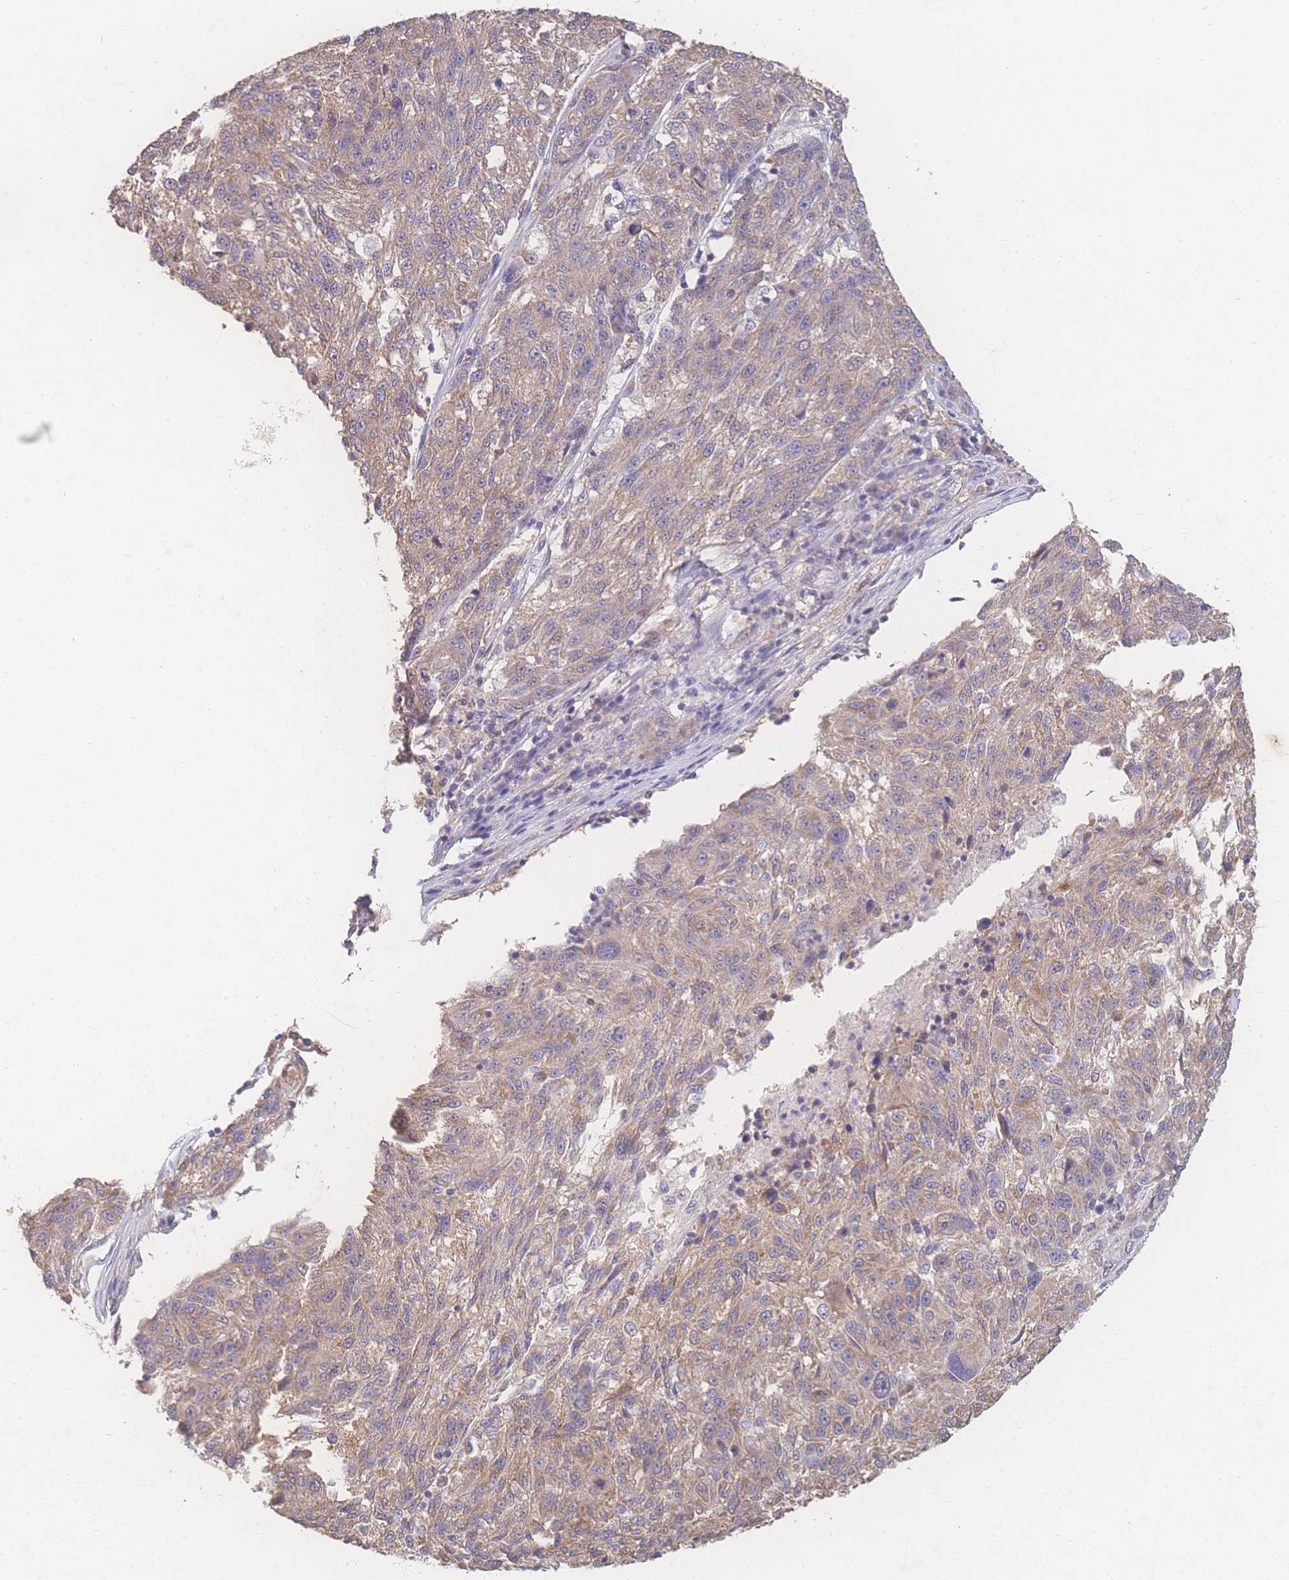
{"staining": {"intensity": "weak", "quantity": ">75%", "location": "cytoplasmic/membranous"}, "tissue": "melanoma", "cell_type": "Tumor cells", "image_type": "cancer", "snomed": [{"axis": "morphology", "description": "Malignant melanoma, NOS"}, {"axis": "topography", "description": "Skin"}], "caption": "A brown stain highlights weak cytoplasmic/membranous staining of a protein in human melanoma tumor cells.", "gene": "GIPR", "patient": {"sex": "male", "age": 53}}